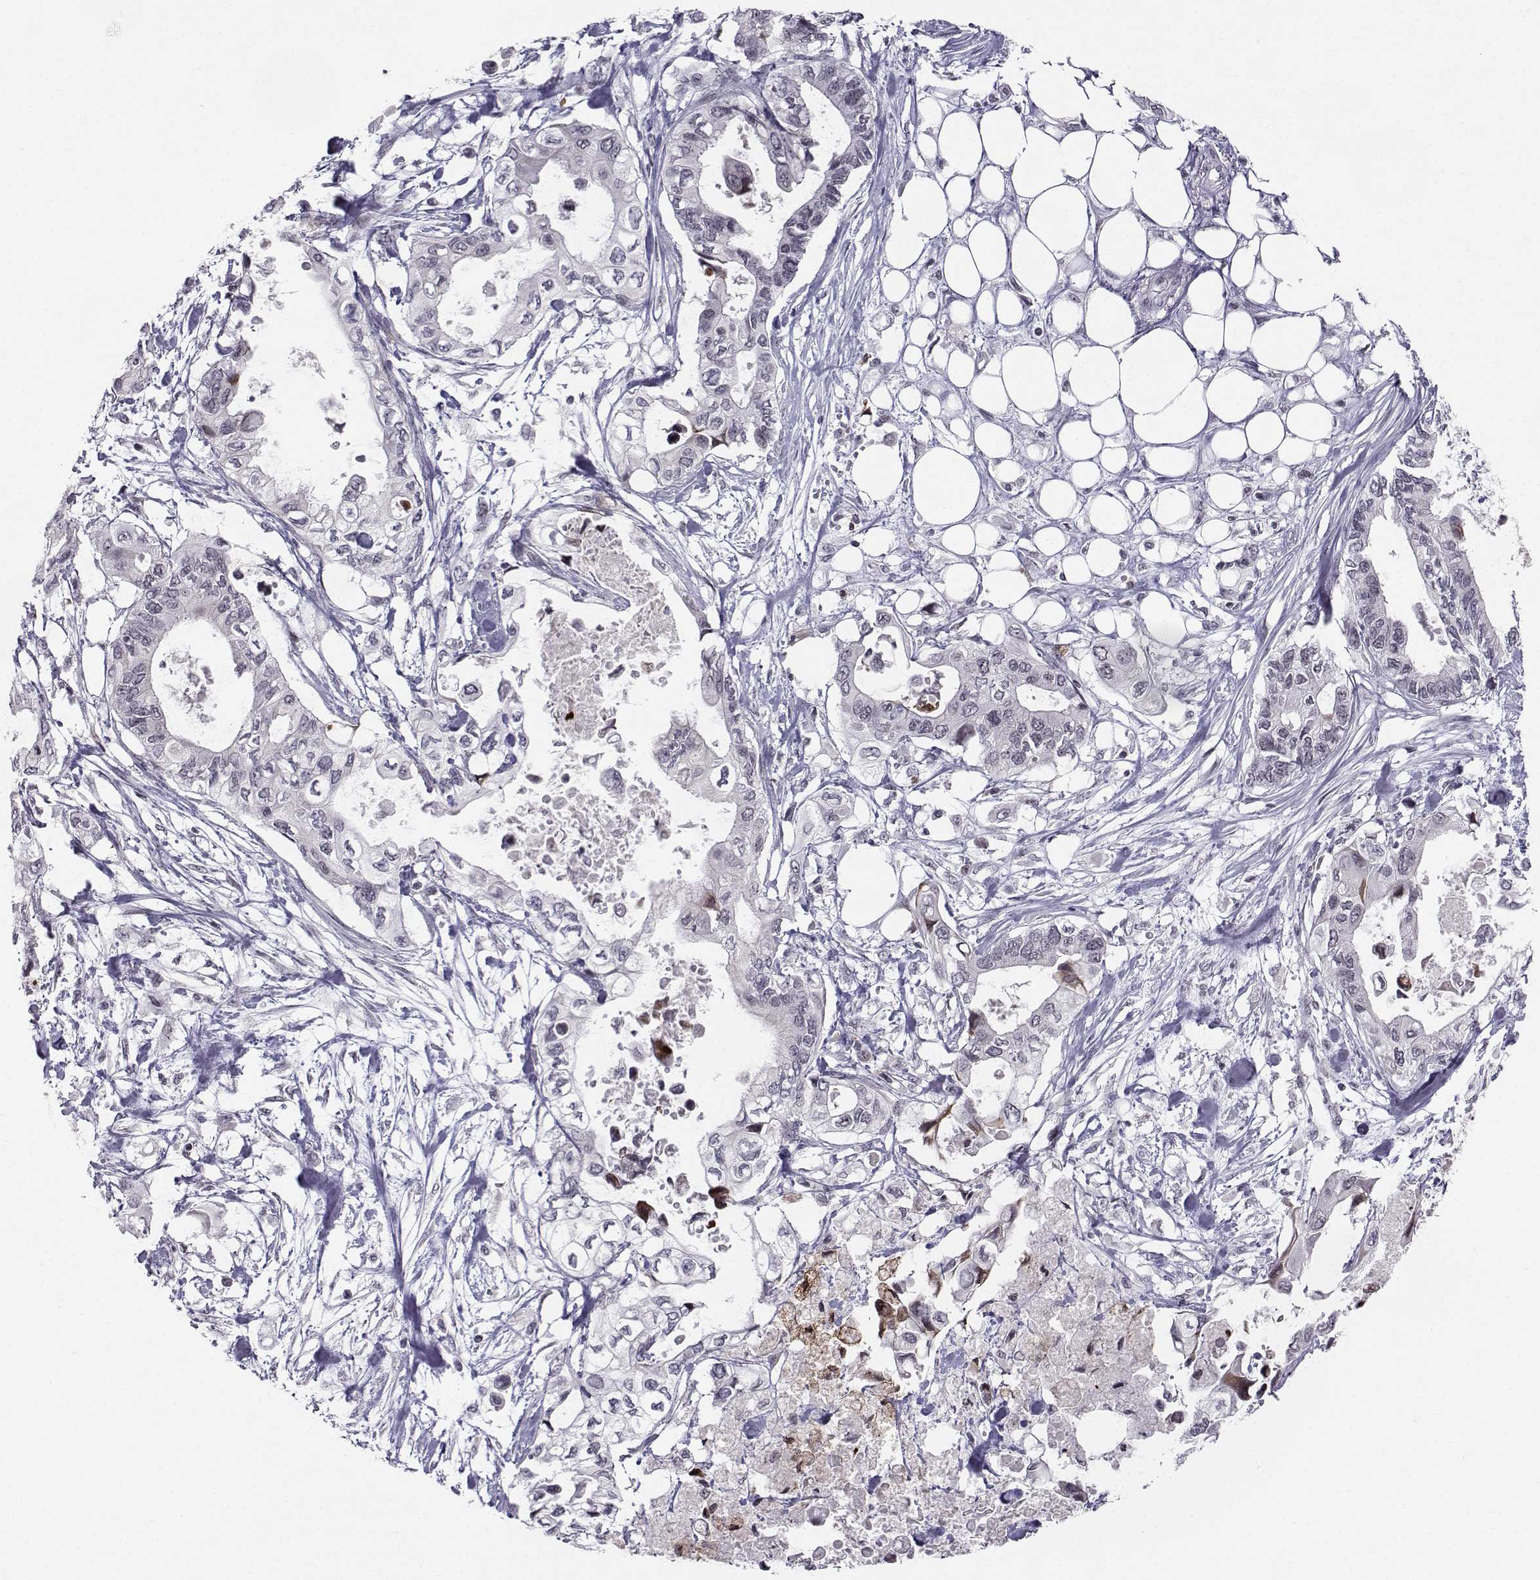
{"staining": {"intensity": "negative", "quantity": "none", "location": "none"}, "tissue": "pancreatic cancer", "cell_type": "Tumor cells", "image_type": "cancer", "snomed": [{"axis": "morphology", "description": "Adenocarcinoma, NOS"}, {"axis": "topography", "description": "Pancreas"}], "caption": "A high-resolution histopathology image shows IHC staining of pancreatic adenocarcinoma, which displays no significant expression in tumor cells. (DAB (3,3'-diaminobenzidine) immunohistochemistry (IHC) with hematoxylin counter stain).", "gene": "MARCHF4", "patient": {"sex": "female", "age": 63}}